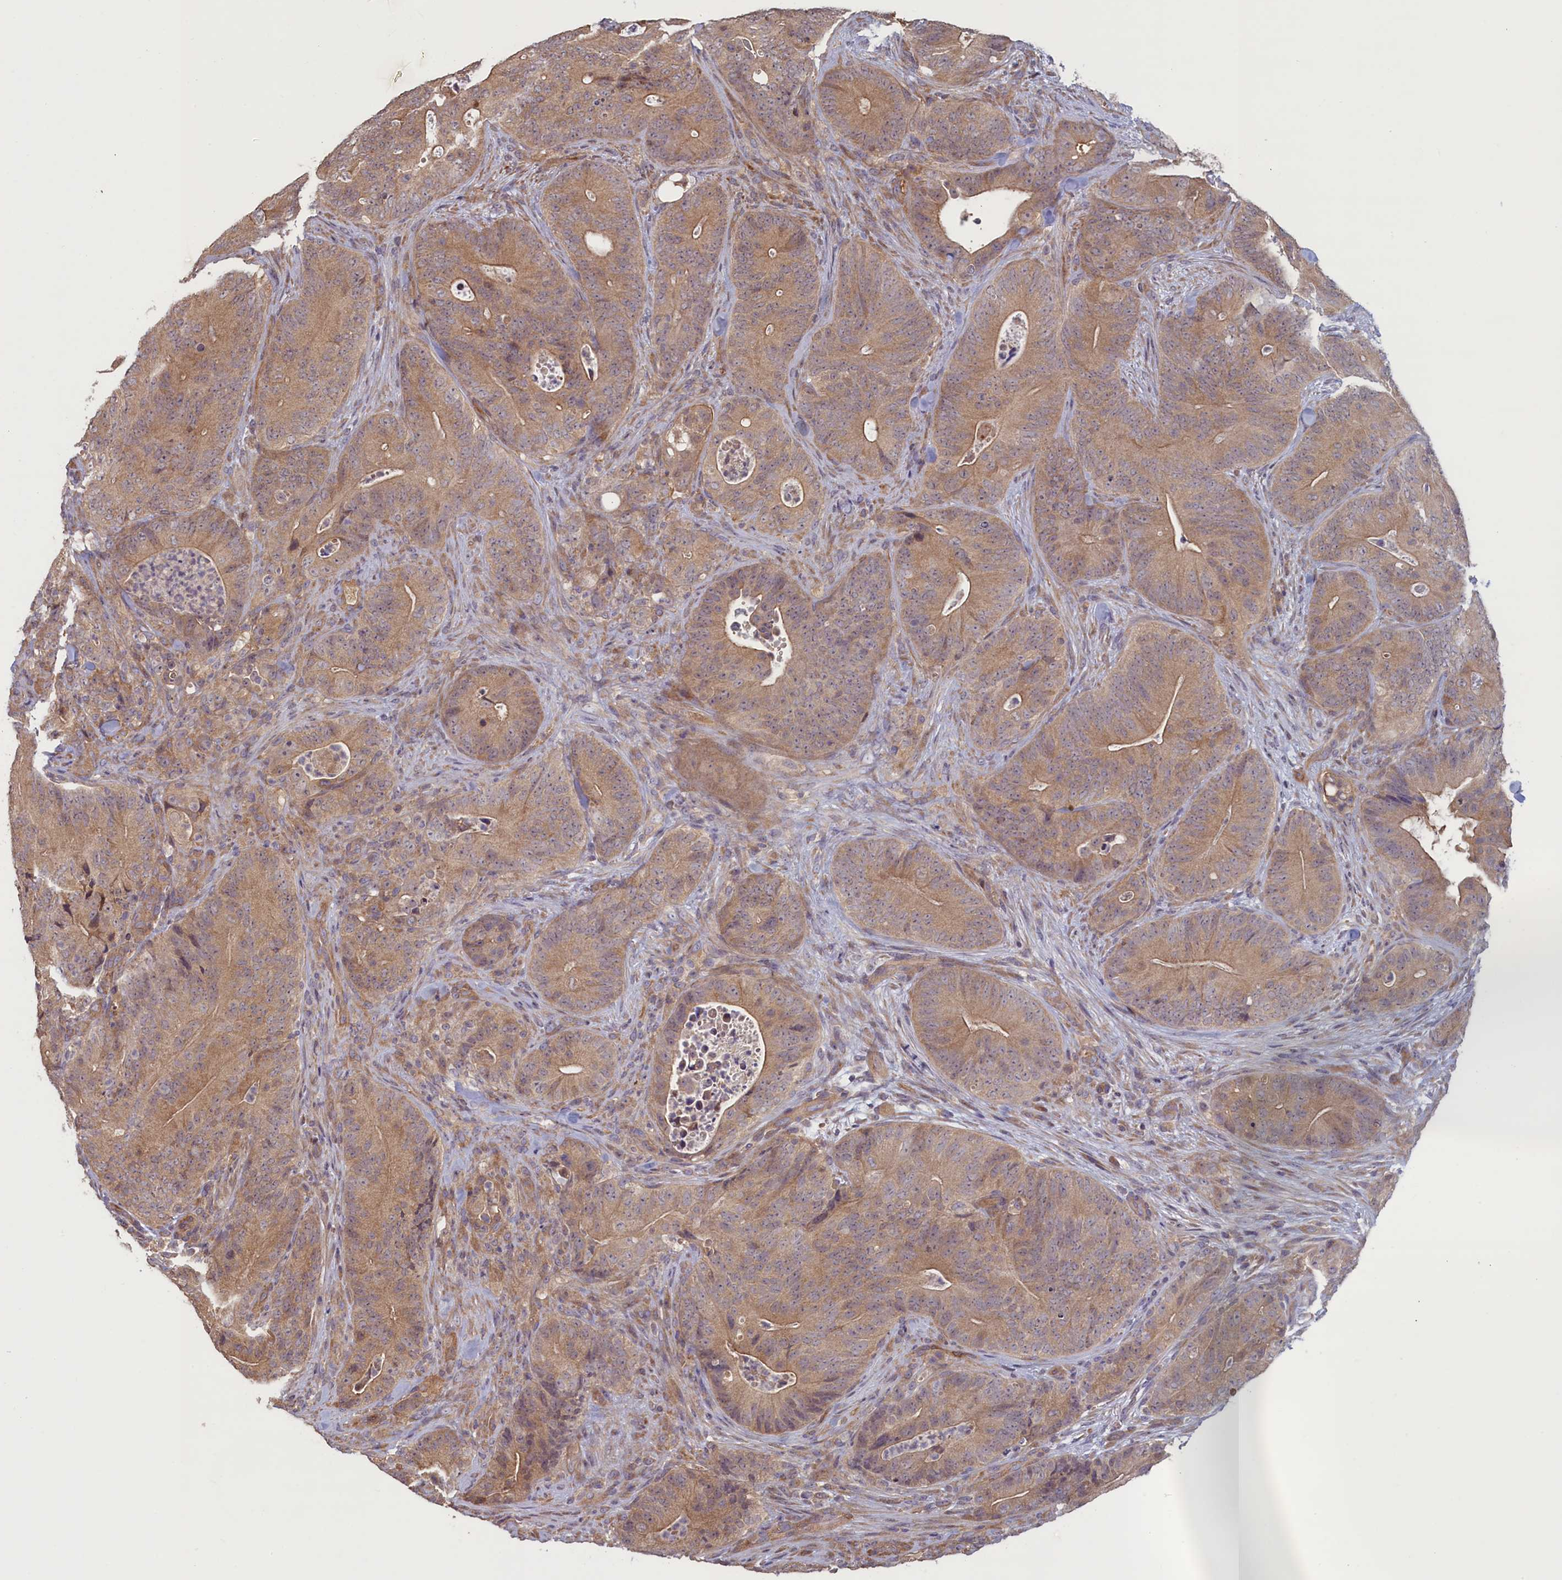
{"staining": {"intensity": "moderate", "quantity": ">75%", "location": "cytoplasmic/membranous"}, "tissue": "colorectal cancer", "cell_type": "Tumor cells", "image_type": "cancer", "snomed": [{"axis": "morphology", "description": "Normal tissue, NOS"}, {"axis": "topography", "description": "Colon"}], "caption": "Human colorectal cancer stained for a protein (brown) exhibits moderate cytoplasmic/membranous positive expression in about >75% of tumor cells.", "gene": "CIAO2B", "patient": {"sex": "female", "age": 82}}